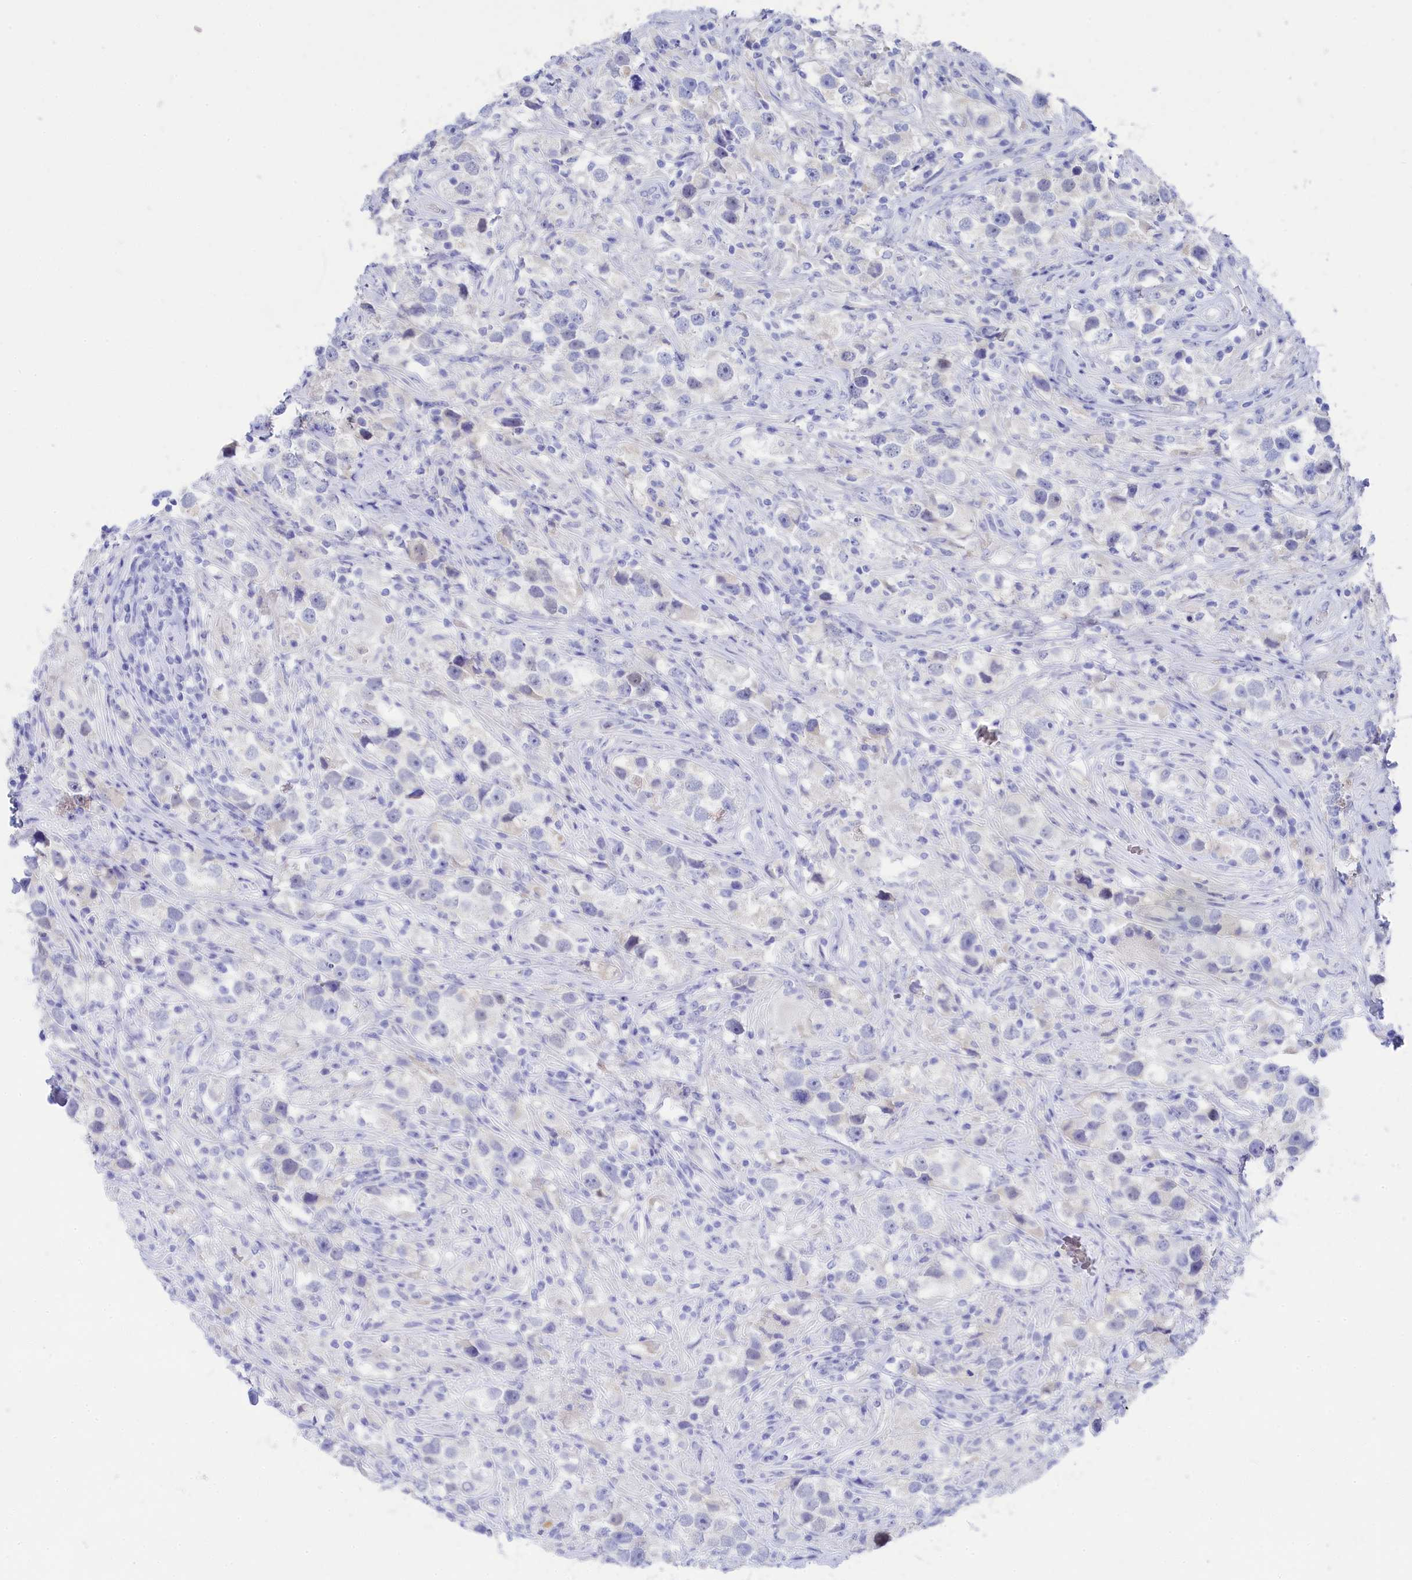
{"staining": {"intensity": "negative", "quantity": "none", "location": "none"}, "tissue": "testis cancer", "cell_type": "Tumor cells", "image_type": "cancer", "snomed": [{"axis": "morphology", "description": "Seminoma, NOS"}, {"axis": "topography", "description": "Testis"}], "caption": "Tumor cells are negative for protein expression in human seminoma (testis).", "gene": "TRIM10", "patient": {"sex": "male", "age": 49}}